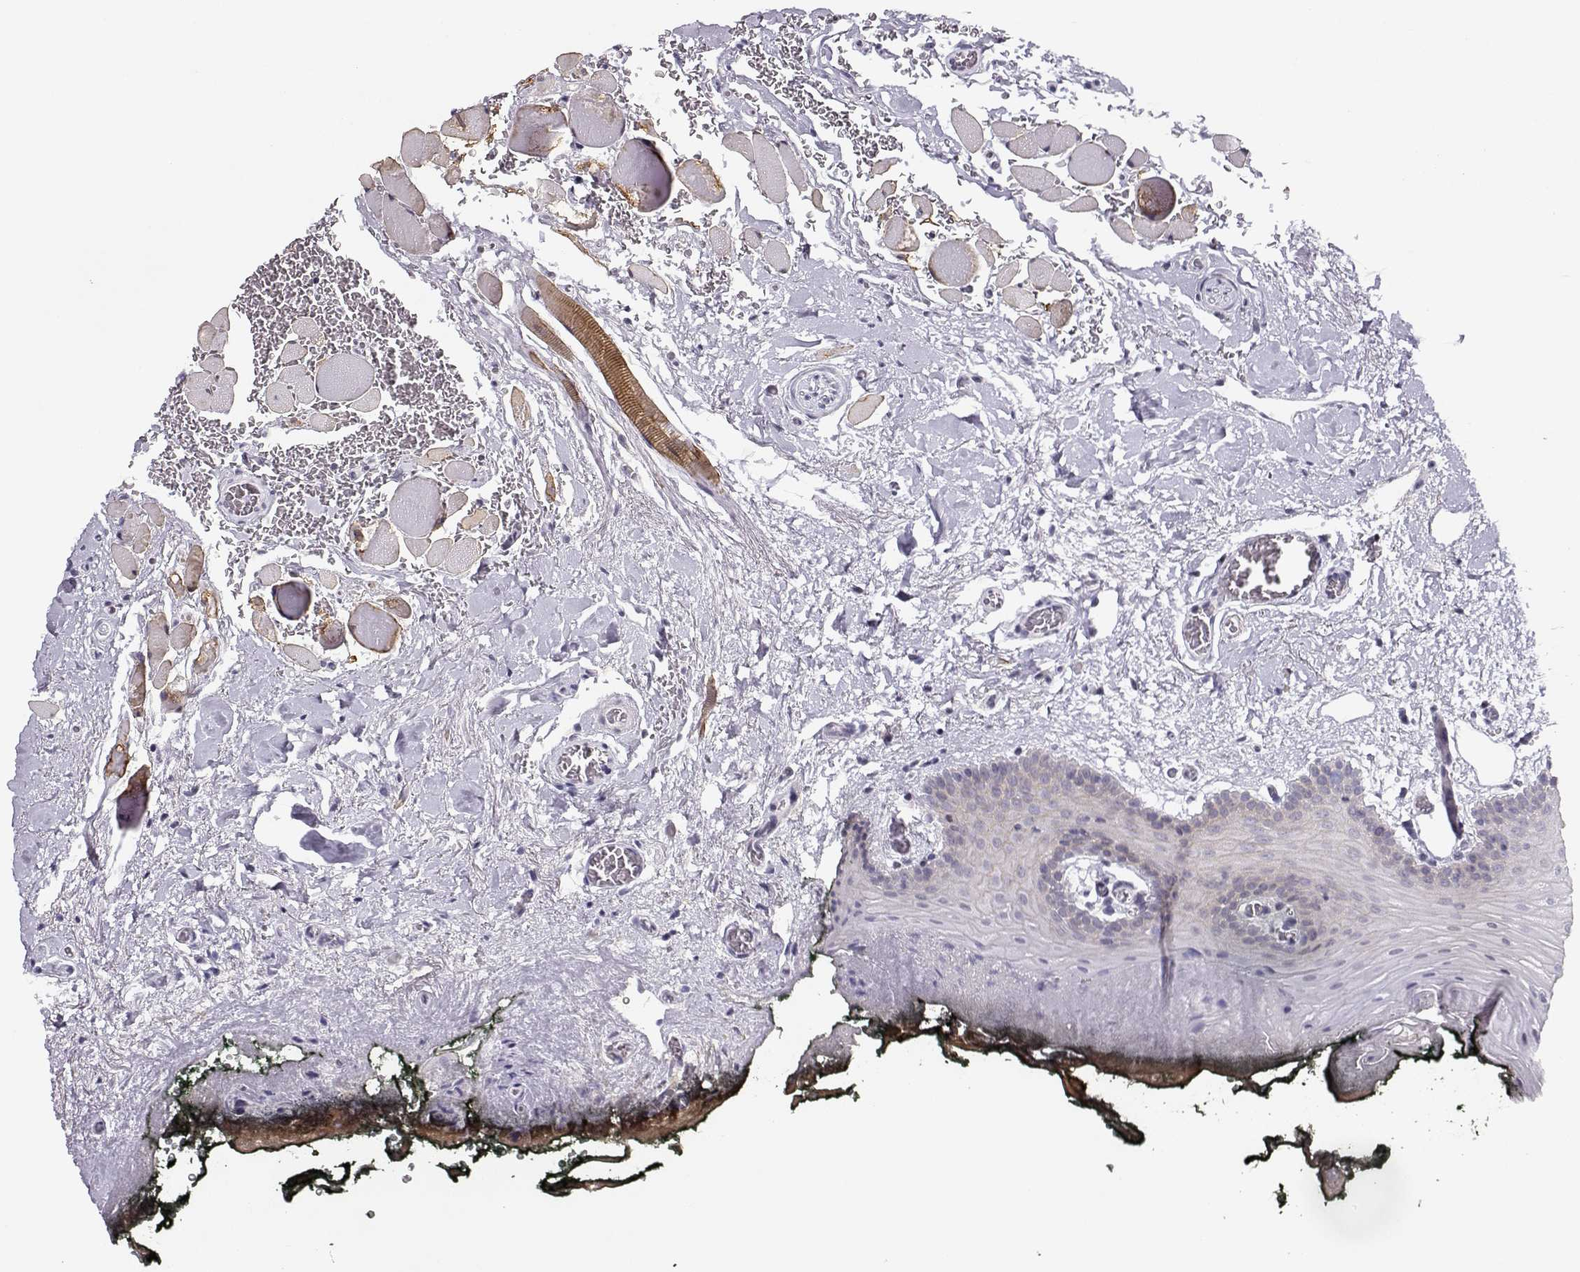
{"staining": {"intensity": "negative", "quantity": "none", "location": "none"}, "tissue": "oral mucosa", "cell_type": "Squamous epithelial cells", "image_type": "normal", "snomed": [{"axis": "morphology", "description": "Normal tissue, NOS"}, {"axis": "topography", "description": "Oral tissue"}, {"axis": "topography", "description": "Head-Neck"}], "caption": "Immunohistochemistry (IHC) of normal oral mucosa reveals no expression in squamous epithelial cells. (Brightfield microscopy of DAB immunohistochemistry (IHC) at high magnification).", "gene": "CRX", "patient": {"sex": "male", "age": 65}}